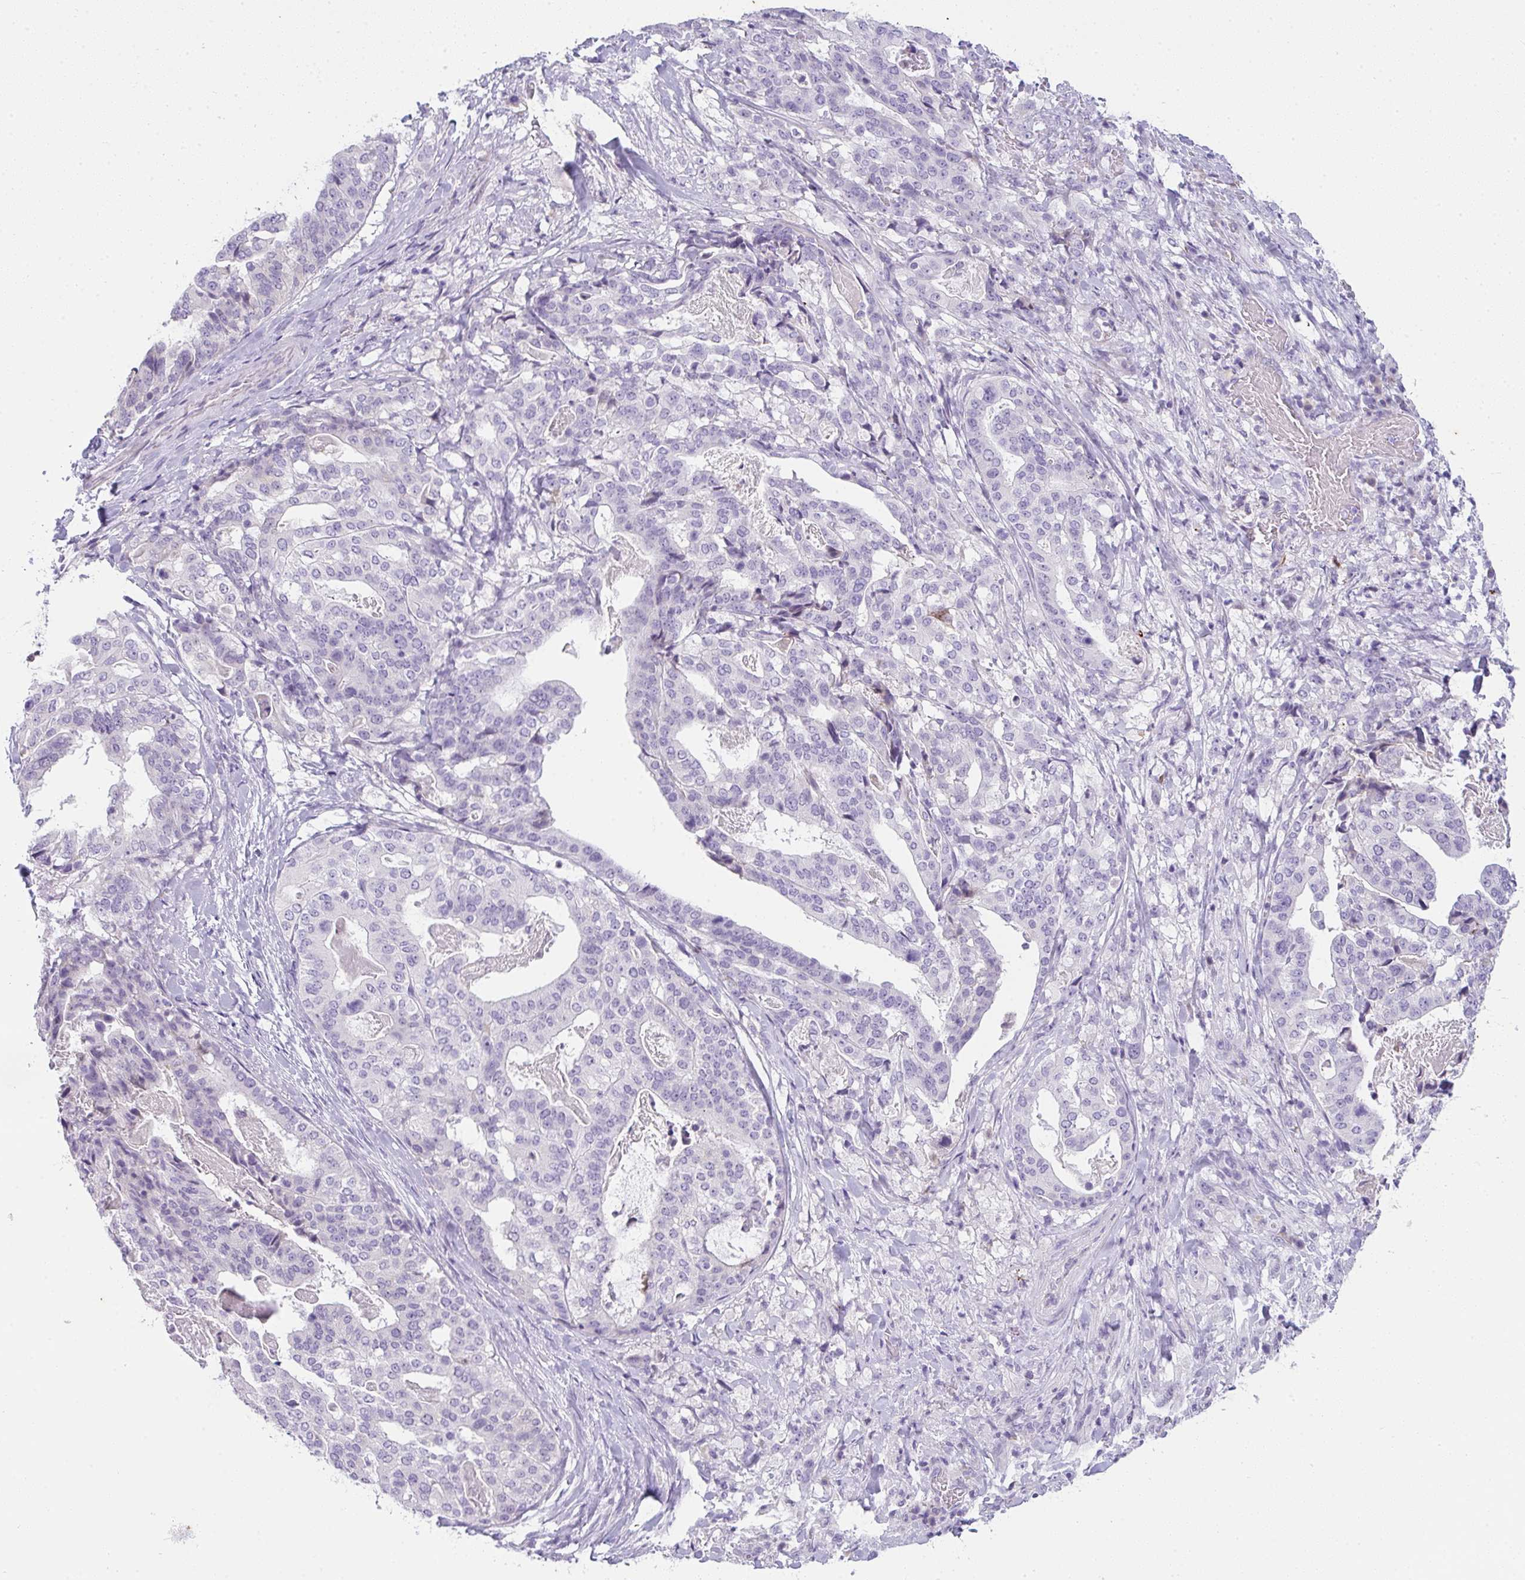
{"staining": {"intensity": "negative", "quantity": "none", "location": "none"}, "tissue": "stomach cancer", "cell_type": "Tumor cells", "image_type": "cancer", "snomed": [{"axis": "morphology", "description": "Adenocarcinoma, NOS"}, {"axis": "topography", "description": "Stomach"}], "caption": "Immunohistochemistry (IHC) of human stomach cancer exhibits no positivity in tumor cells.", "gene": "COX7B", "patient": {"sex": "male", "age": 48}}